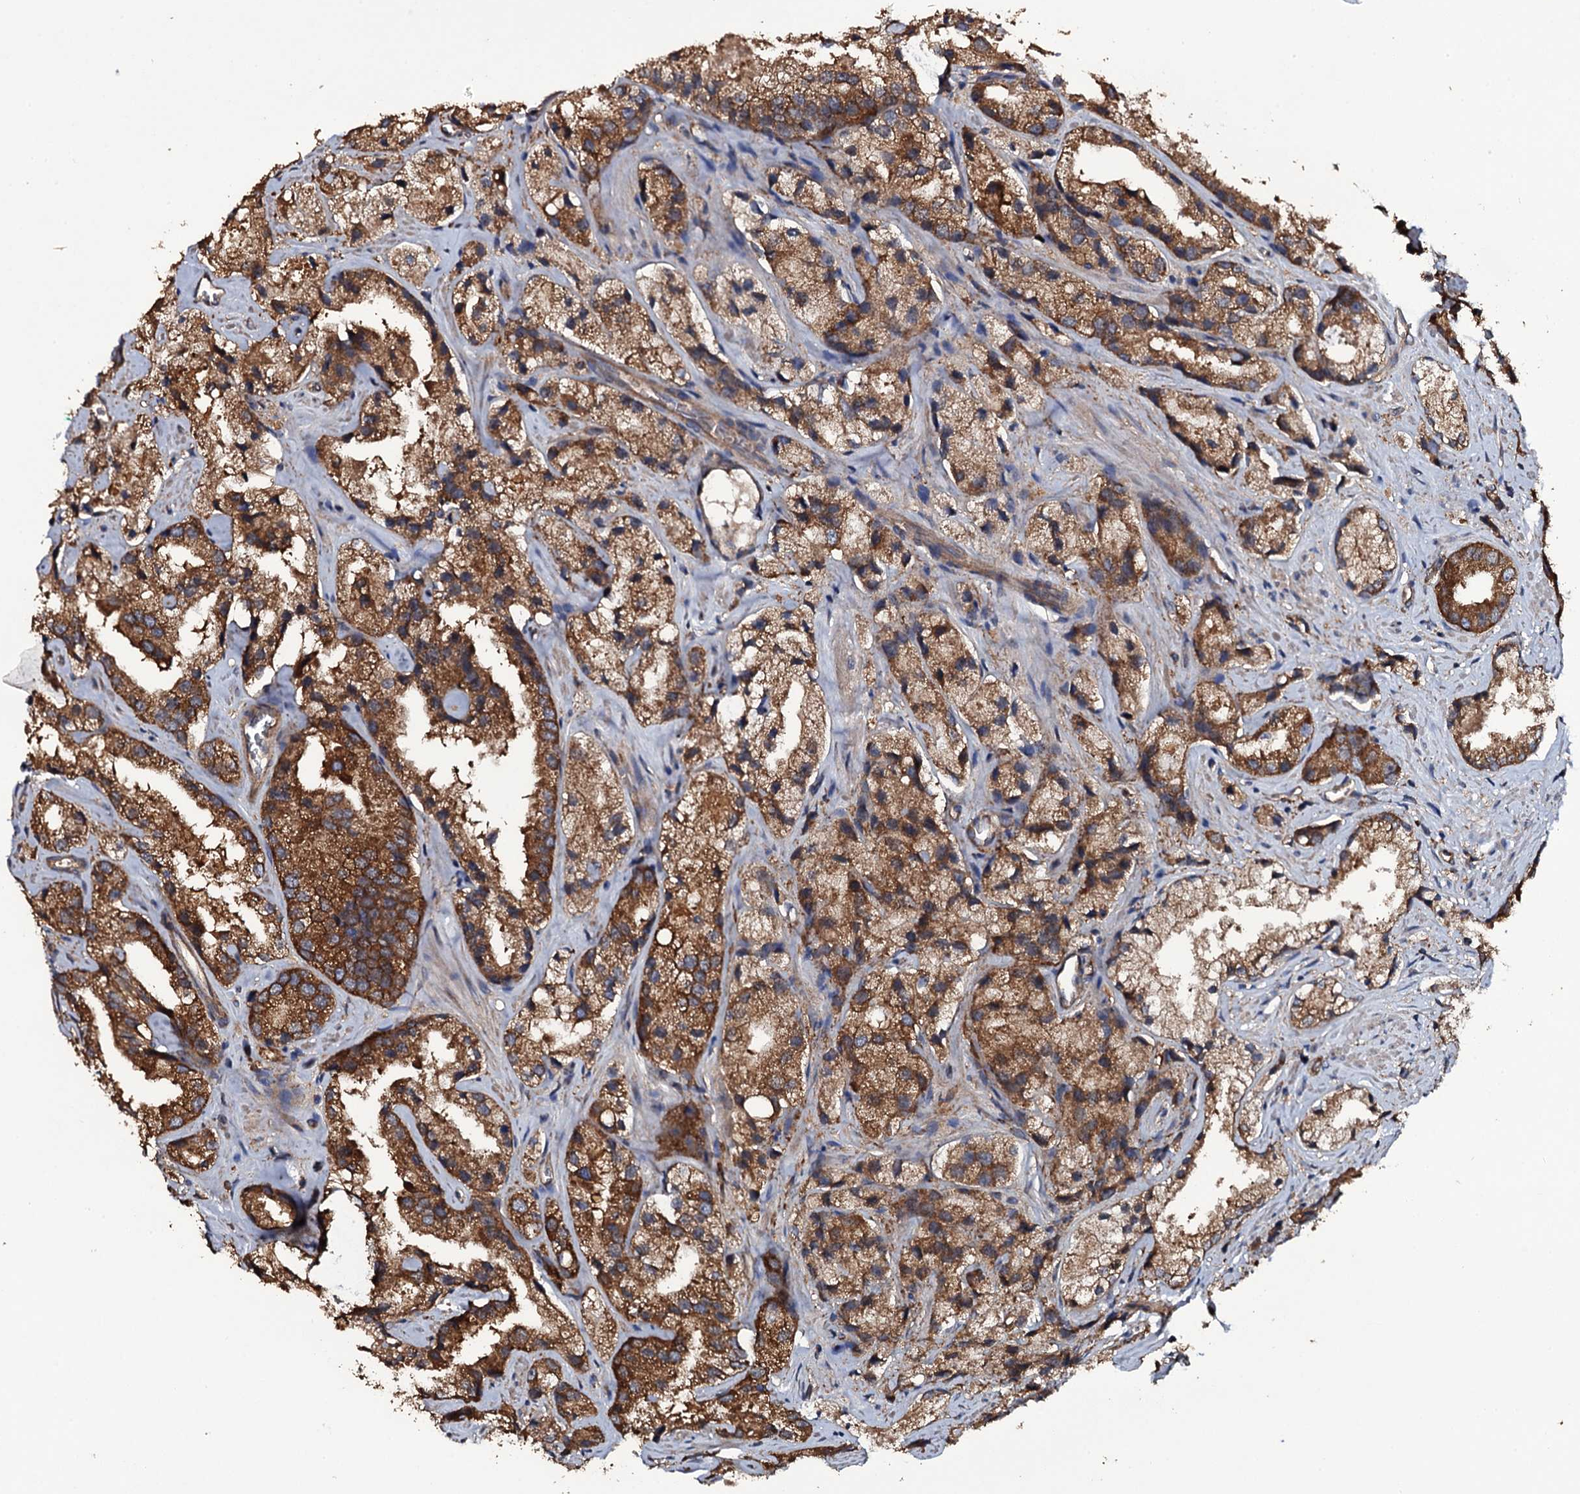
{"staining": {"intensity": "strong", "quantity": ">75%", "location": "cytoplasmic/membranous"}, "tissue": "prostate cancer", "cell_type": "Tumor cells", "image_type": "cancer", "snomed": [{"axis": "morphology", "description": "Adenocarcinoma, High grade"}, {"axis": "topography", "description": "Prostate"}], "caption": "Prostate cancer (high-grade adenocarcinoma) stained with immunohistochemistry (IHC) demonstrates strong cytoplasmic/membranous staining in about >75% of tumor cells.", "gene": "TTC23", "patient": {"sex": "male", "age": 66}}